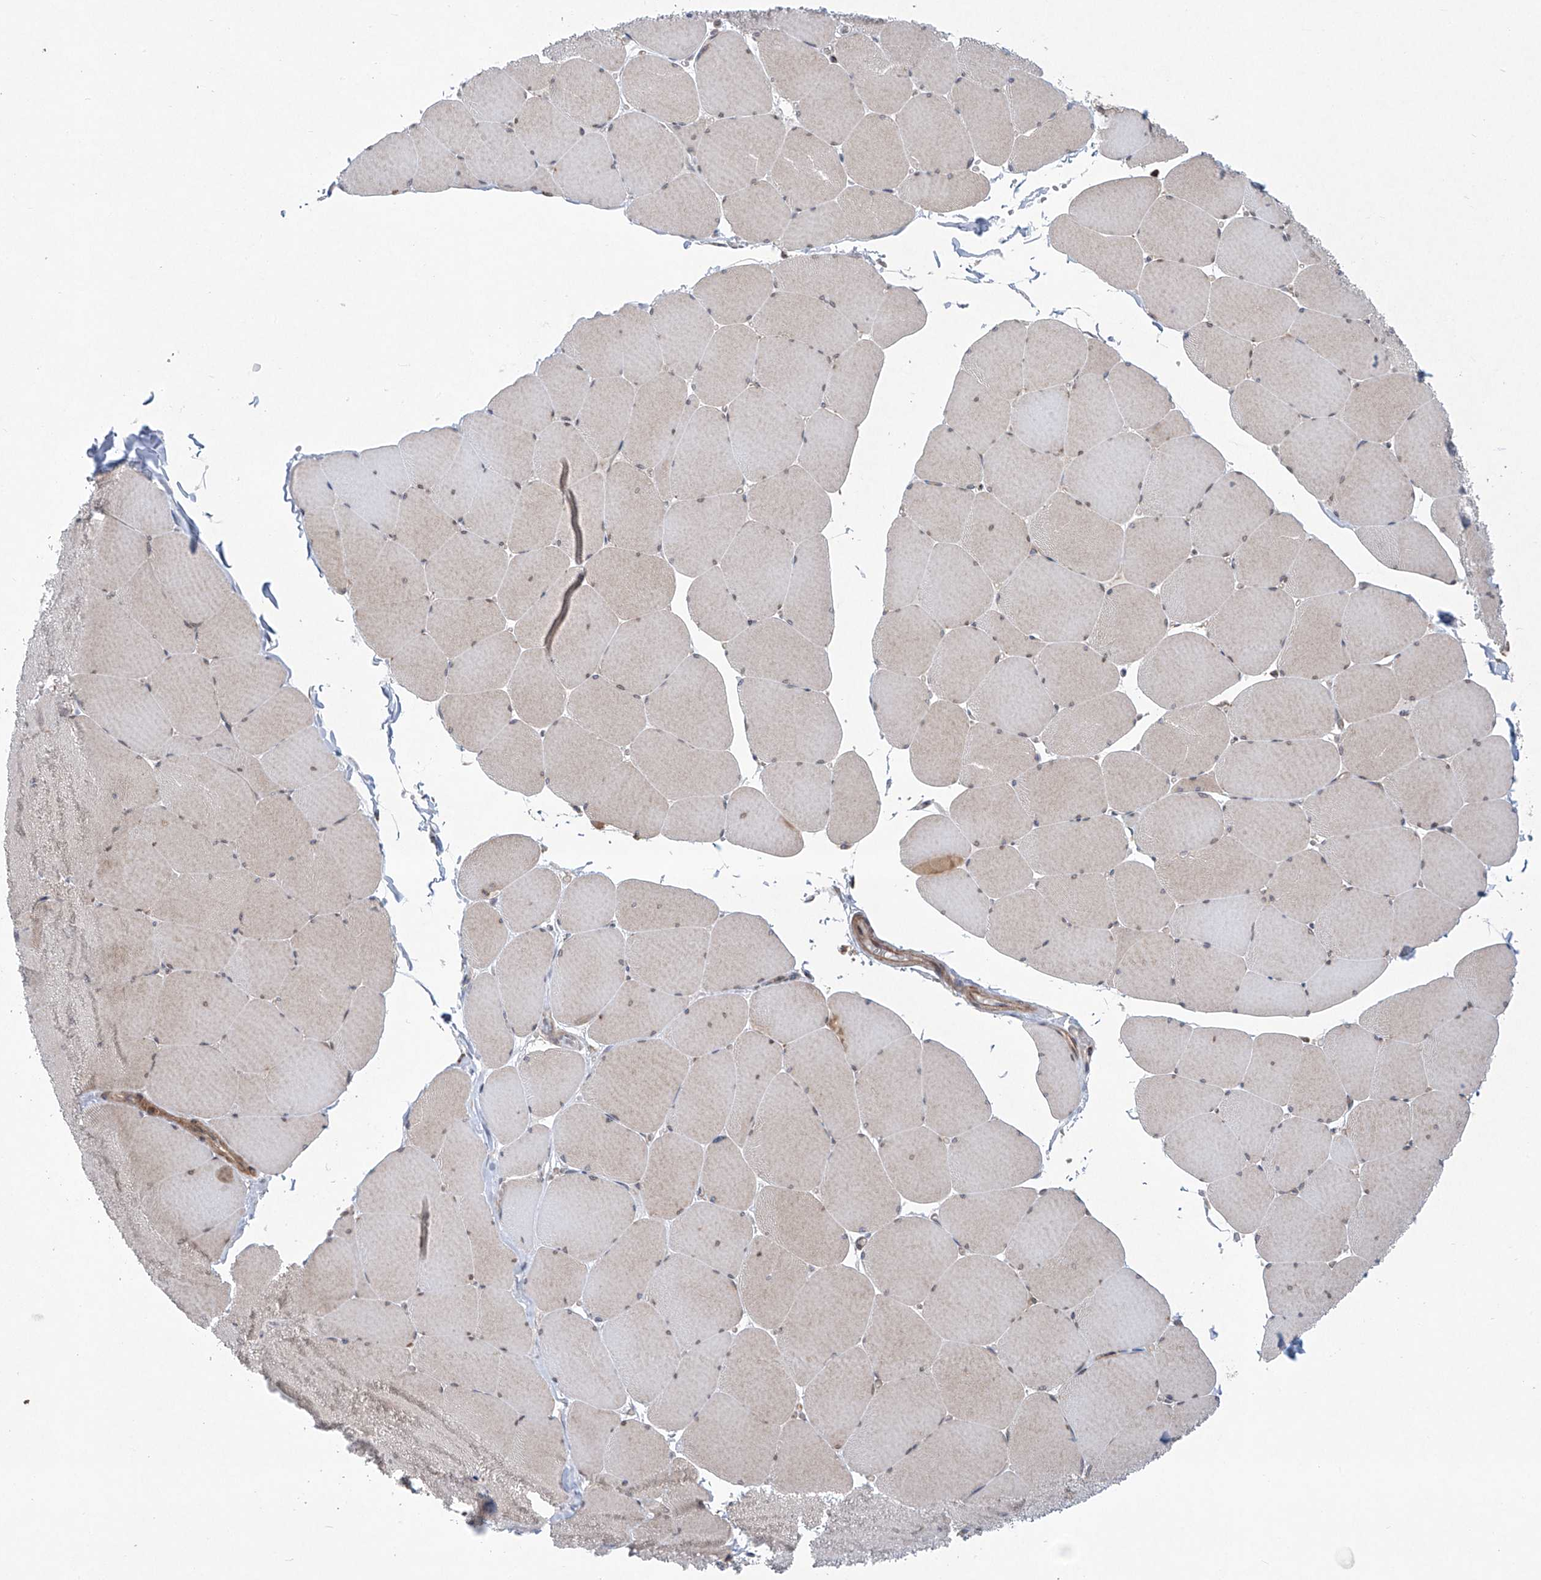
{"staining": {"intensity": "weak", "quantity": "<25%", "location": "cytoplasmic/membranous"}, "tissue": "skeletal muscle", "cell_type": "Myocytes", "image_type": "normal", "snomed": [{"axis": "morphology", "description": "Normal tissue, NOS"}, {"axis": "topography", "description": "Skeletal muscle"}, {"axis": "topography", "description": "Head-Neck"}], "caption": "The IHC photomicrograph has no significant staining in myocytes of skeletal muscle.", "gene": "KLC4", "patient": {"sex": "male", "age": 66}}